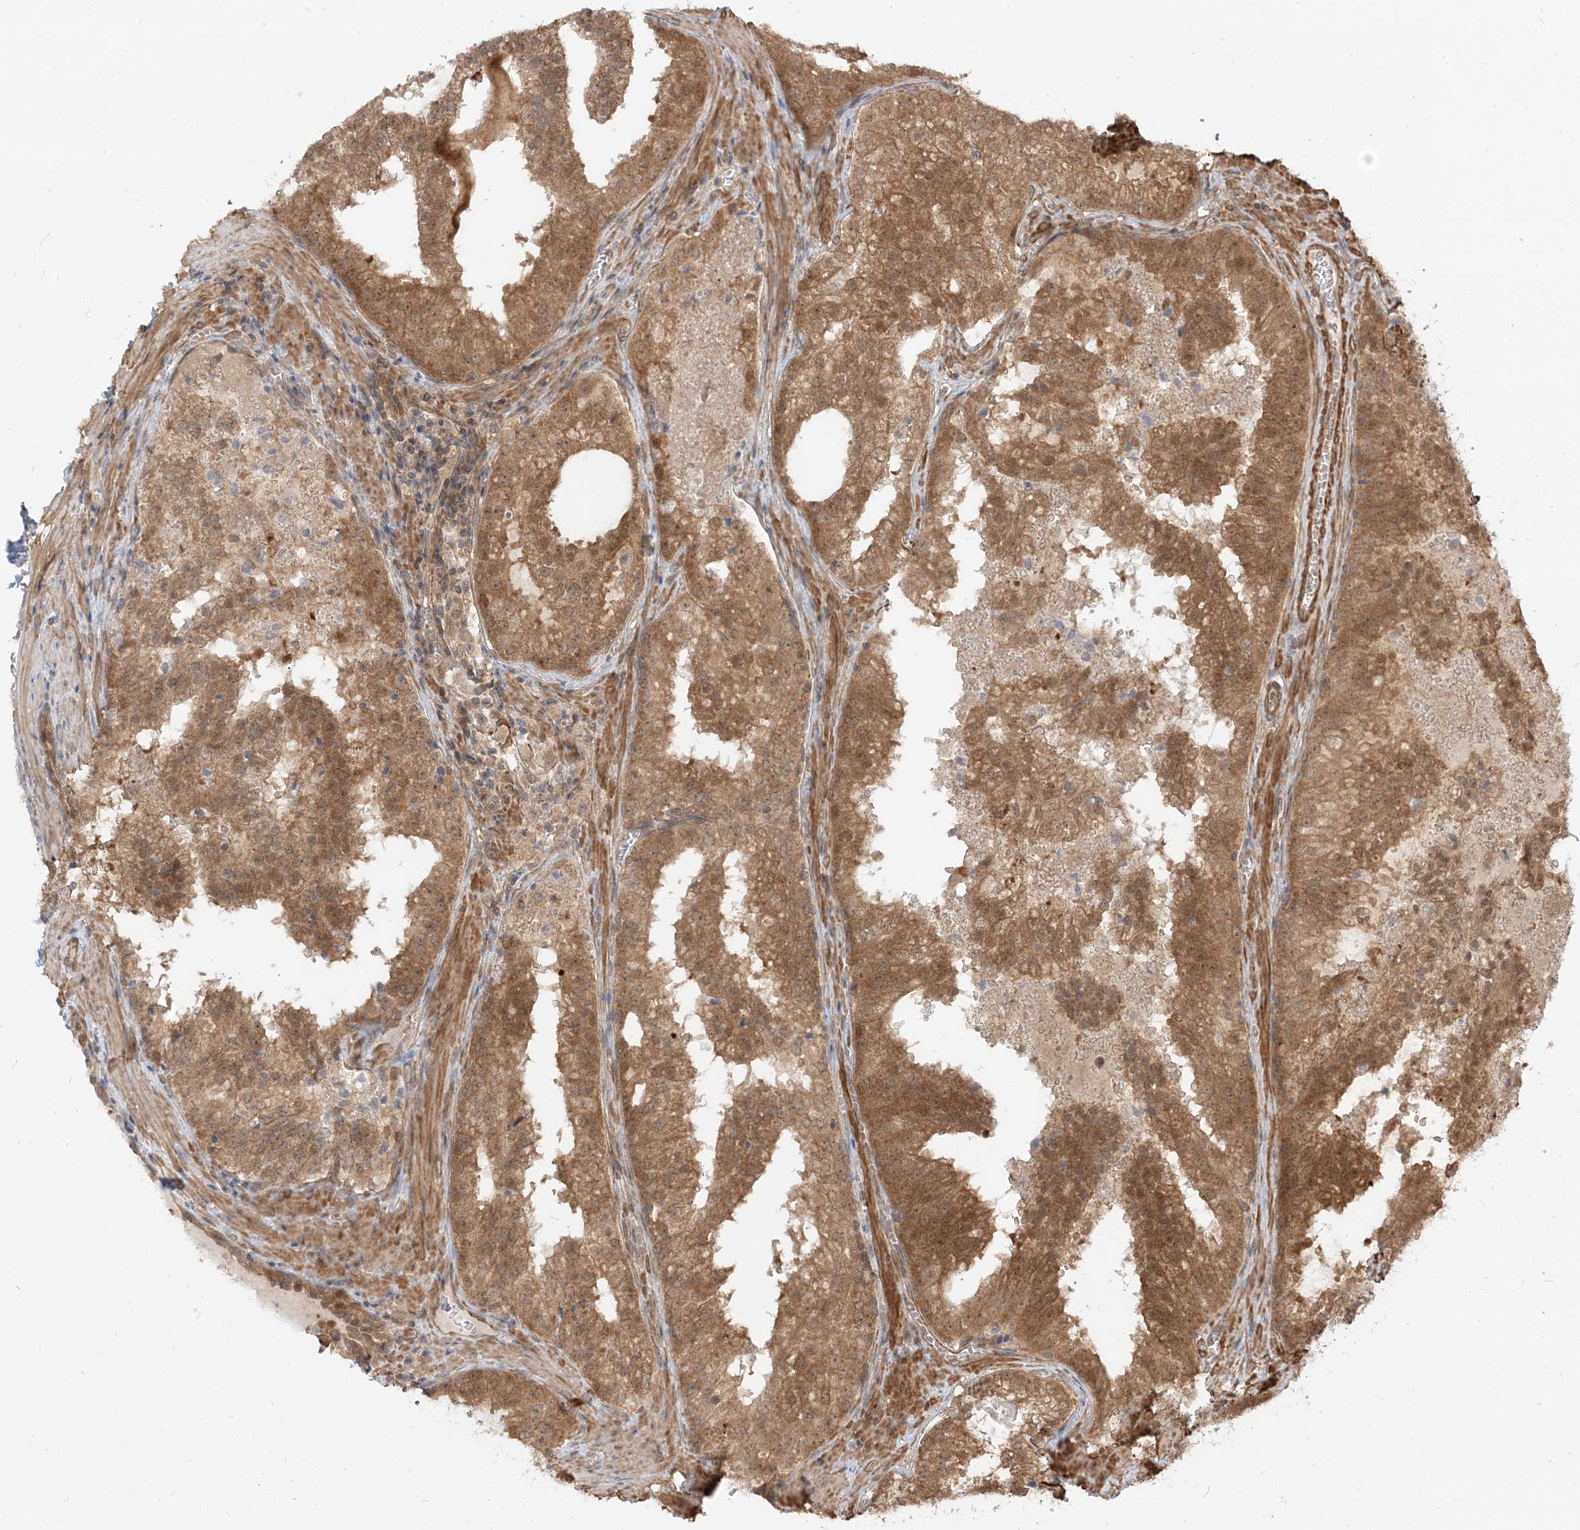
{"staining": {"intensity": "moderate", "quantity": ">75%", "location": "cytoplasmic/membranous"}, "tissue": "prostate cancer", "cell_type": "Tumor cells", "image_type": "cancer", "snomed": [{"axis": "morphology", "description": "Adenocarcinoma, High grade"}, {"axis": "topography", "description": "Prostate"}], "caption": "Tumor cells reveal moderate cytoplasmic/membranous staining in approximately >75% of cells in prostate adenocarcinoma (high-grade).", "gene": "TBCC", "patient": {"sex": "male", "age": 68}}